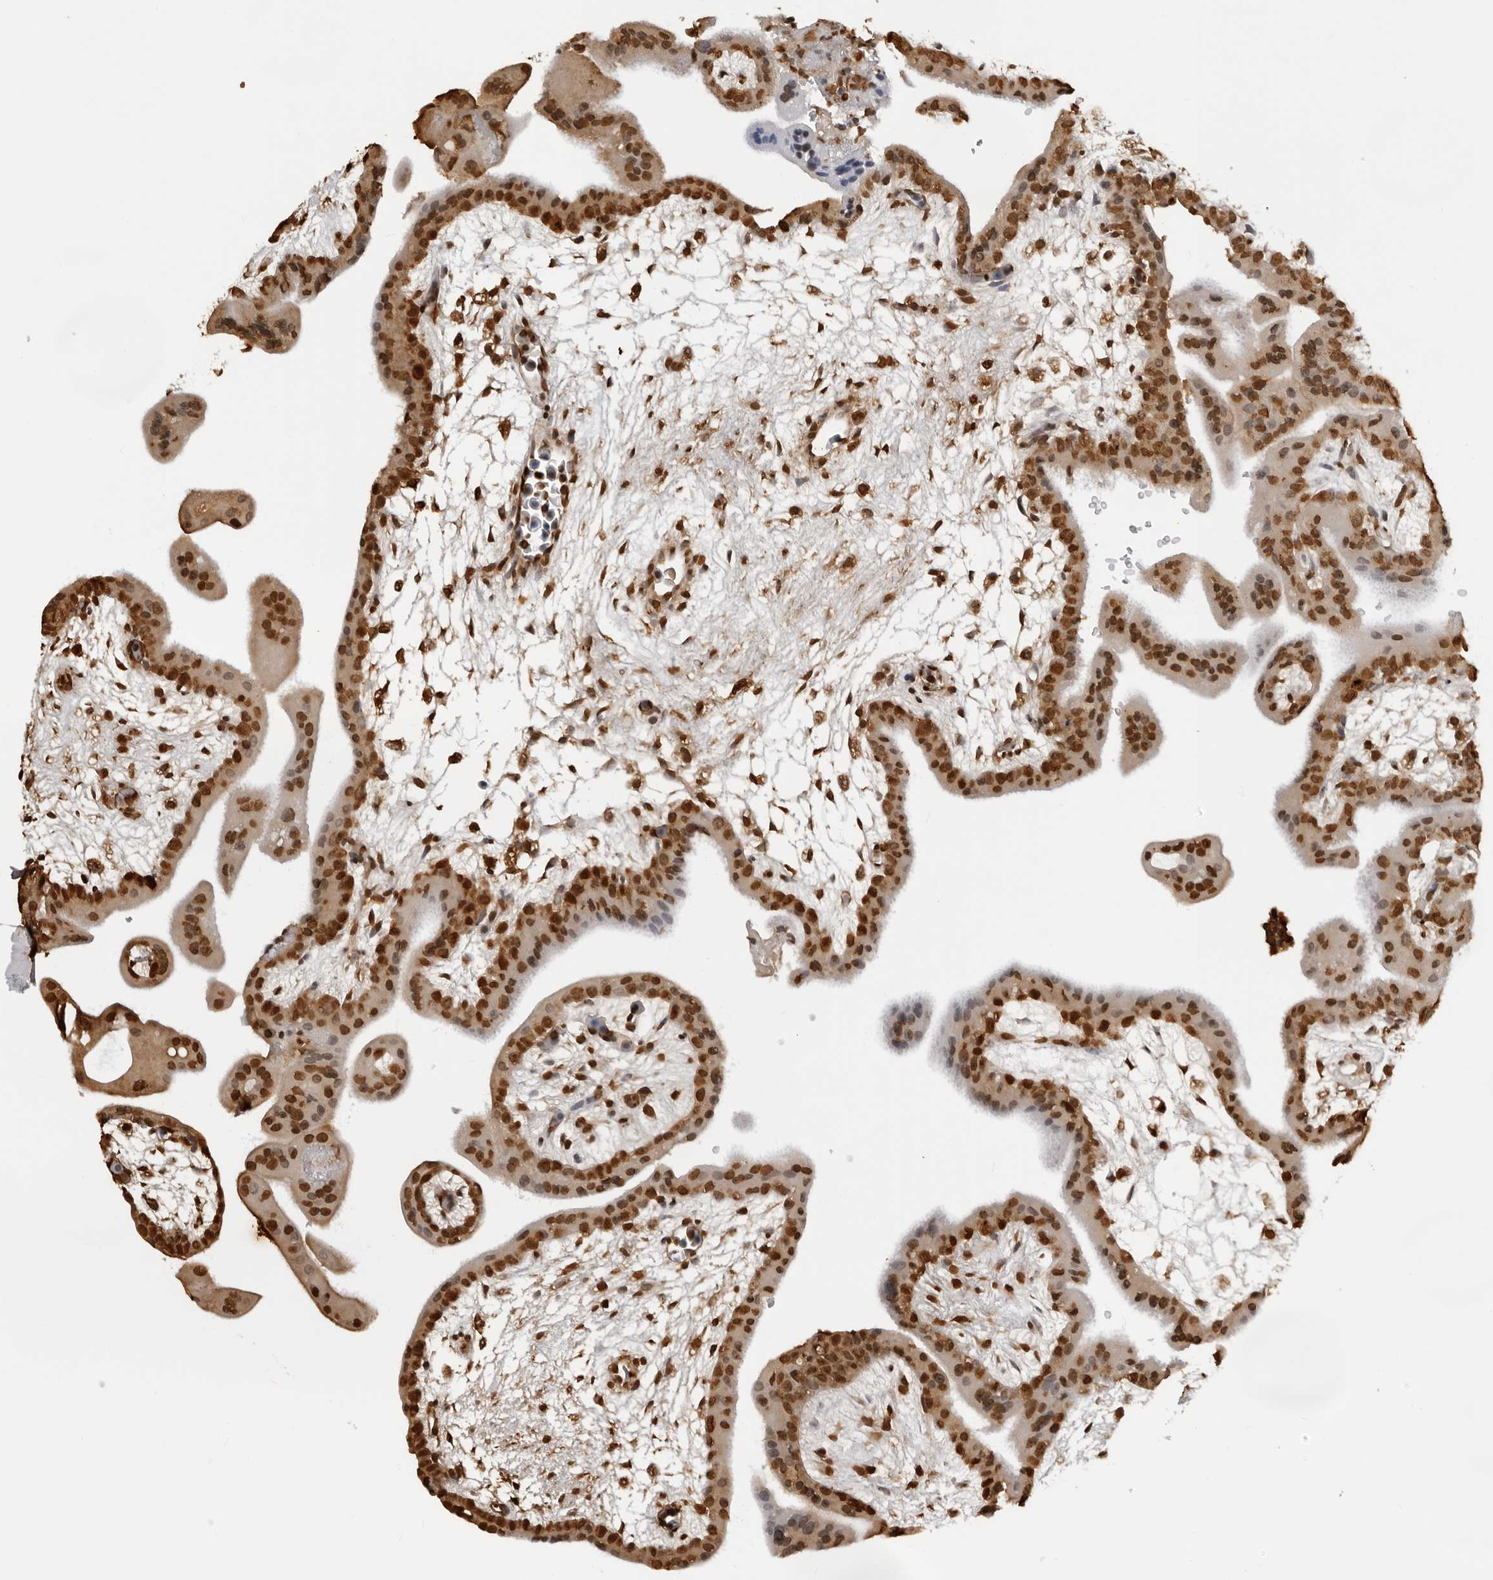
{"staining": {"intensity": "moderate", "quantity": ">75%", "location": "cytoplasmic/membranous,nuclear"}, "tissue": "placenta", "cell_type": "Decidual cells", "image_type": "normal", "snomed": [{"axis": "morphology", "description": "Normal tissue, NOS"}, {"axis": "topography", "description": "Placenta"}], "caption": "The image demonstrates staining of benign placenta, revealing moderate cytoplasmic/membranous,nuclear protein expression (brown color) within decidual cells. (IHC, brightfield microscopy, high magnification).", "gene": "ZFP91", "patient": {"sex": "female", "age": 35}}